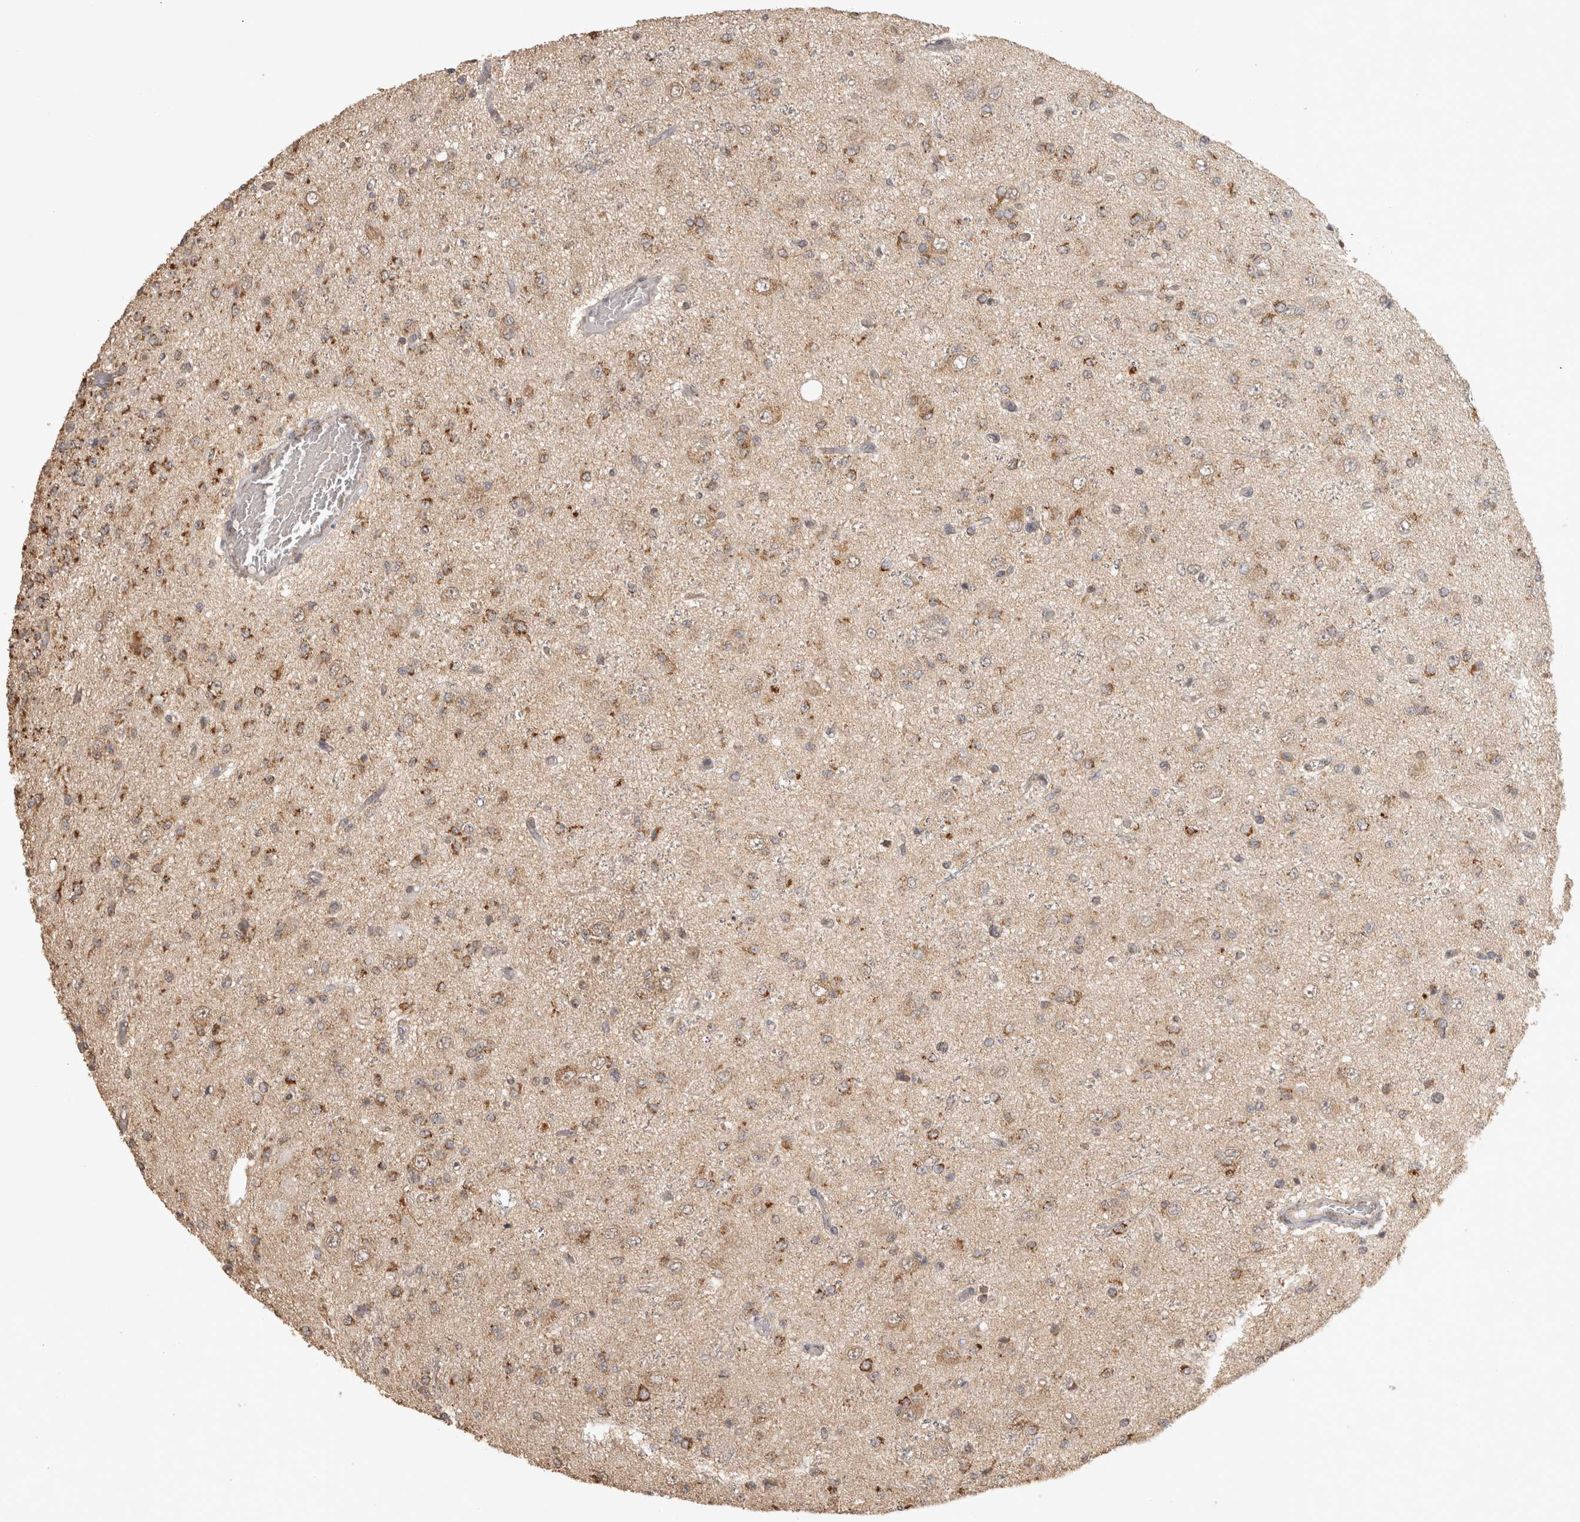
{"staining": {"intensity": "moderate", "quantity": "25%-75%", "location": "cytoplasmic/membranous"}, "tissue": "glioma", "cell_type": "Tumor cells", "image_type": "cancer", "snomed": [{"axis": "morphology", "description": "Glioma, malignant, High grade"}, {"axis": "topography", "description": "pancreas cauda"}], "caption": "The photomicrograph displays staining of glioma, revealing moderate cytoplasmic/membranous protein expression (brown color) within tumor cells.", "gene": "BNIP3L", "patient": {"sex": "male", "age": 60}}